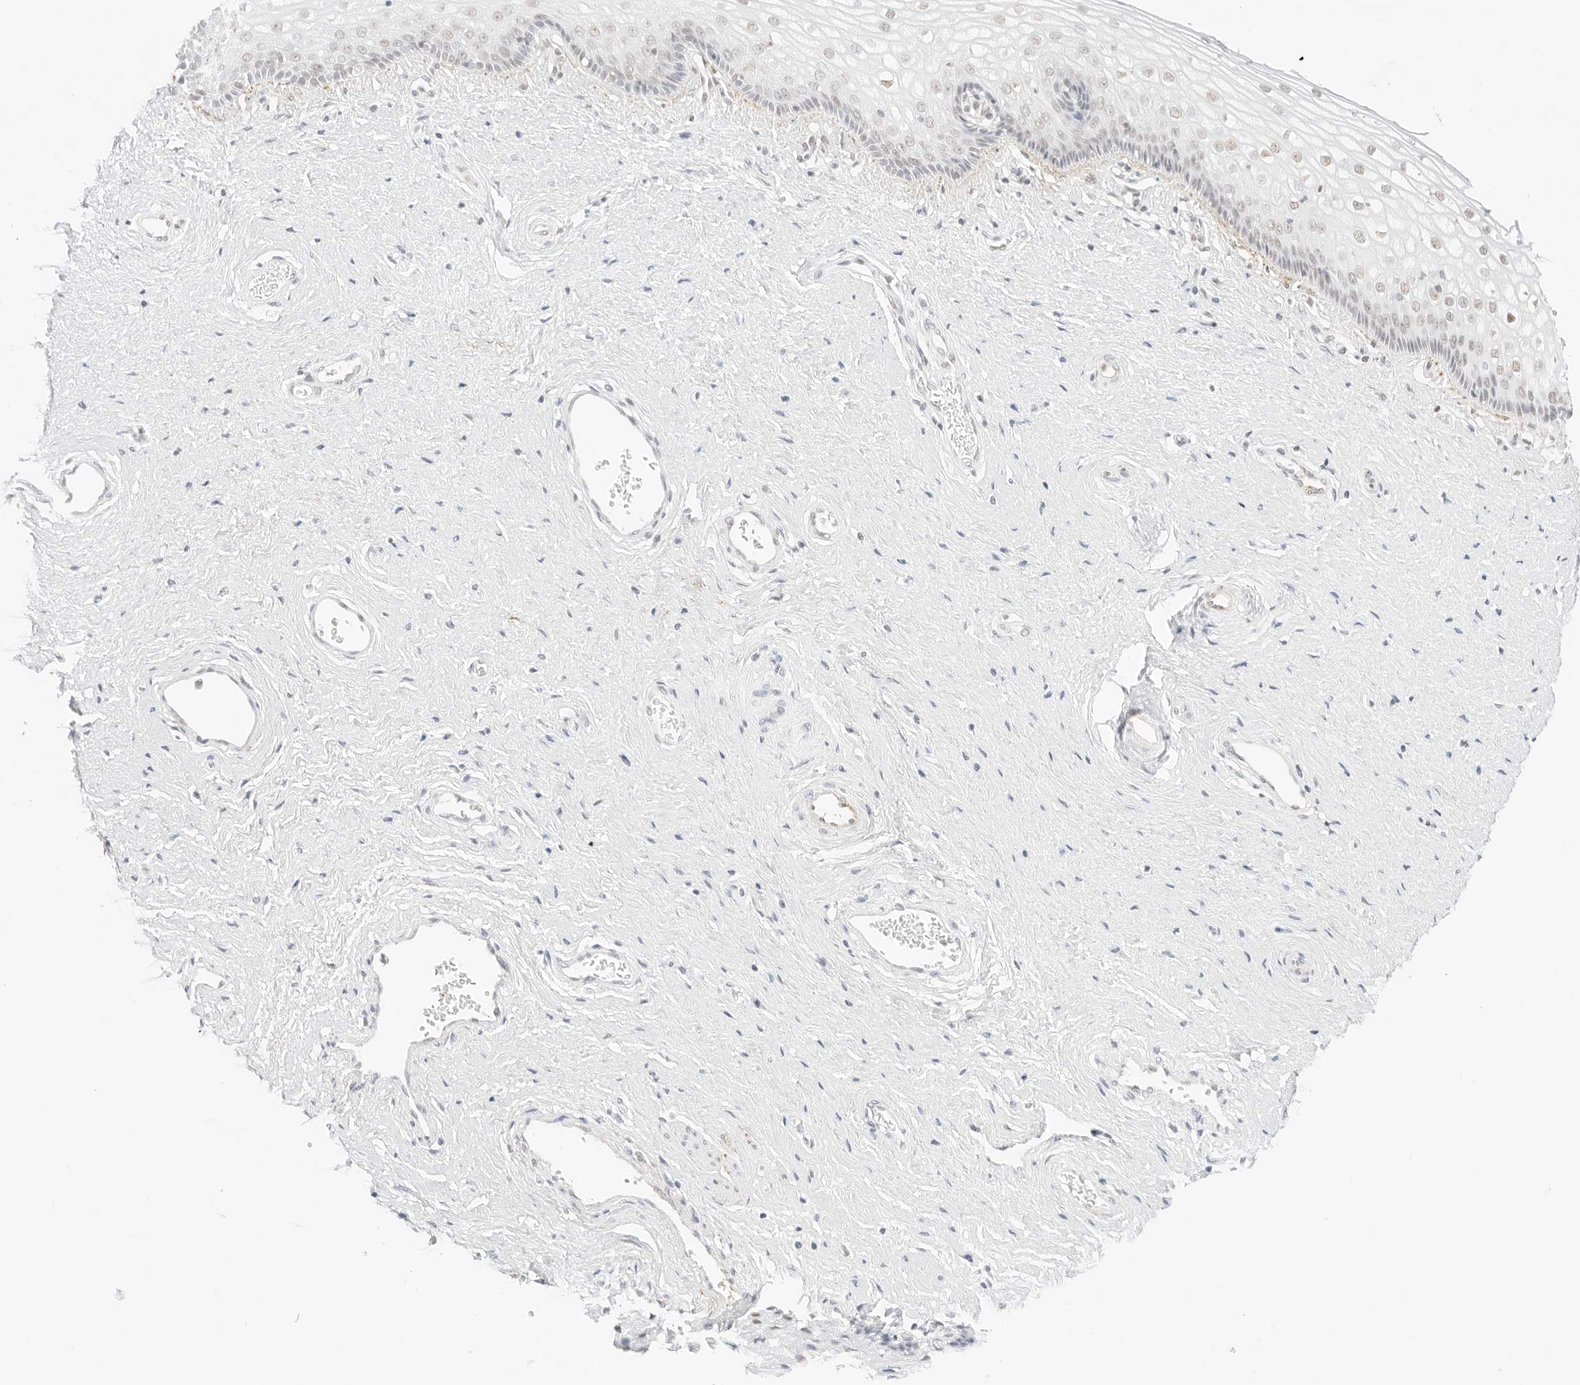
{"staining": {"intensity": "weak", "quantity": "<25%", "location": "nuclear"}, "tissue": "vagina", "cell_type": "Squamous epithelial cells", "image_type": "normal", "snomed": [{"axis": "morphology", "description": "Normal tissue, NOS"}, {"axis": "topography", "description": "Vagina"}], "caption": "High power microscopy micrograph of an IHC micrograph of unremarkable vagina, revealing no significant positivity in squamous epithelial cells.", "gene": "FBLN5", "patient": {"sex": "female", "age": 46}}